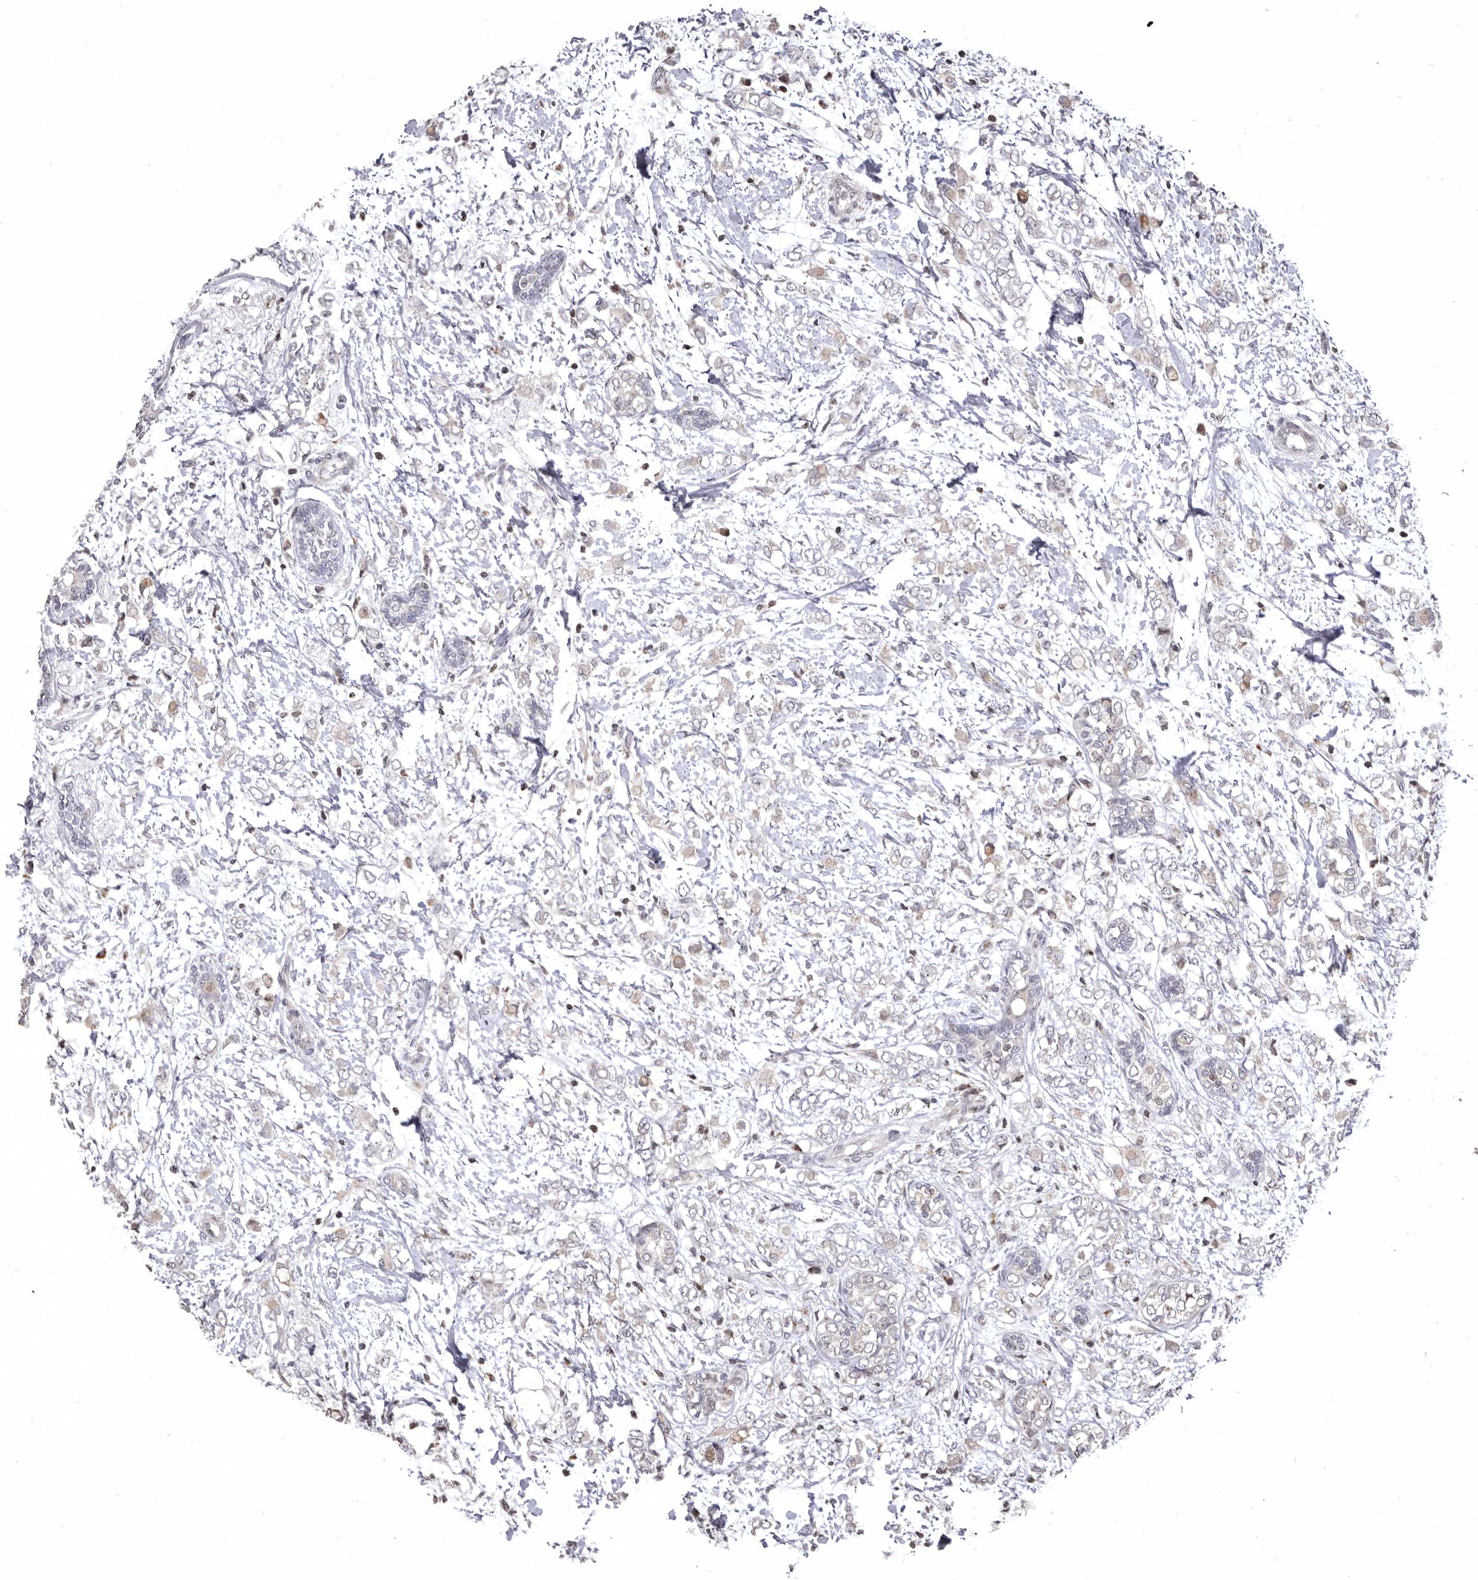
{"staining": {"intensity": "weak", "quantity": "25%-75%", "location": "cytoplasmic/membranous"}, "tissue": "breast cancer", "cell_type": "Tumor cells", "image_type": "cancer", "snomed": [{"axis": "morphology", "description": "Normal tissue, NOS"}, {"axis": "morphology", "description": "Lobular carcinoma"}, {"axis": "topography", "description": "Breast"}], "caption": "Lobular carcinoma (breast) tissue displays weak cytoplasmic/membranous expression in approximately 25%-75% of tumor cells, visualized by immunohistochemistry. (DAB IHC with brightfield microscopy, high magnification).", "gene": "AZIN1", "patient": {"sex": "female", "age": 47}}